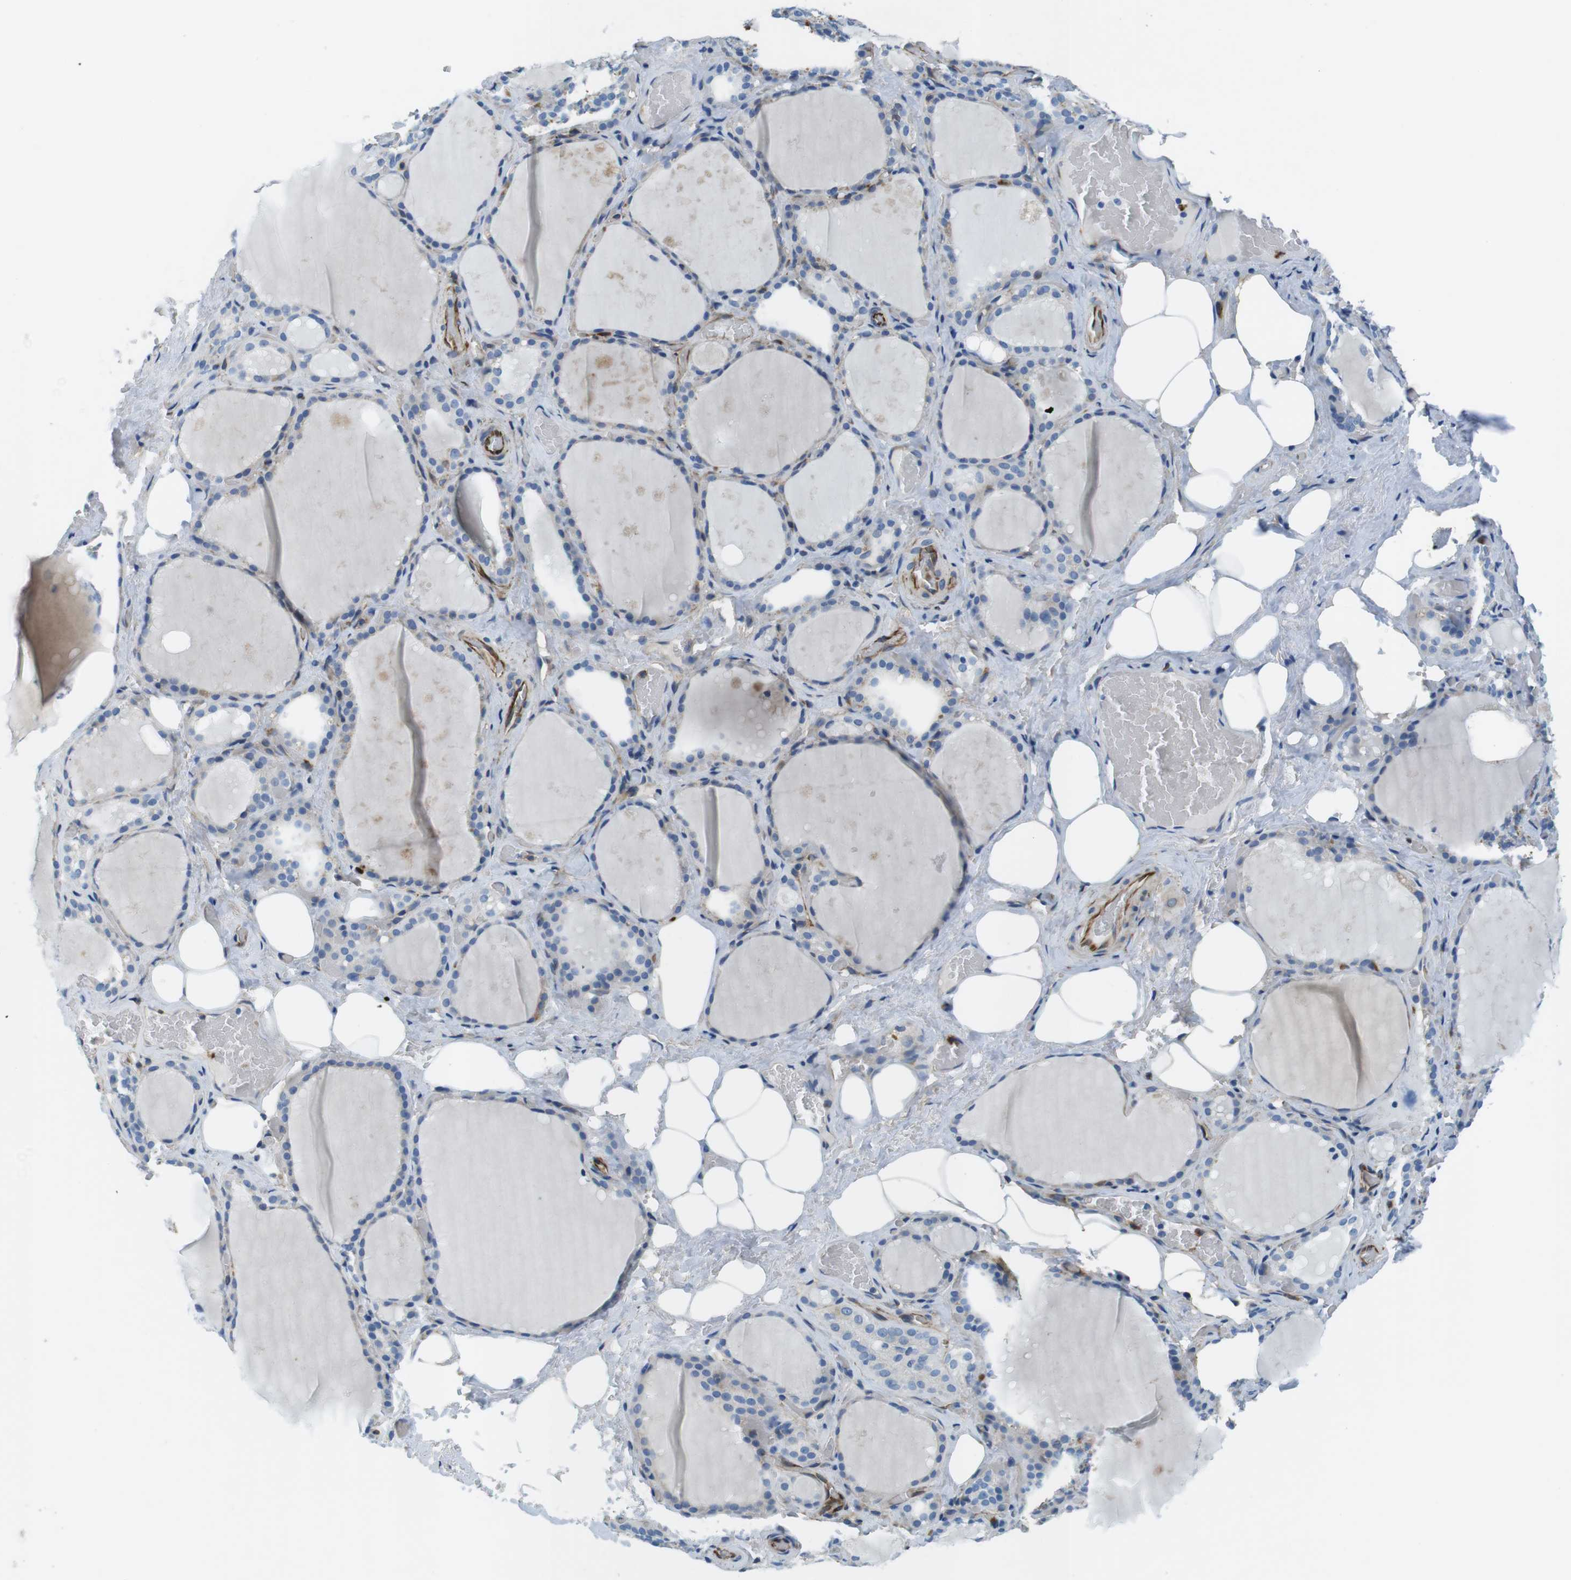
{"staining": {"intensity": "weak", "quantity": "<25%", "location": "cytoplasmic/membranous"}, "tissue": "thyroid gland", "cell_type": "Glandular cells", "image_type": "normal", "snomed": [{"axis": "morphology", "description": "Normal tissue, NOS"}, {"axis": "topography", "description": "Thyroid gland"}], "caption": "Micrograph shows no protein positivity in glandular cells of normal thyroid gland. The staining was performed using DAB (3,3'-diaminobenzidine) to visualize the protein expression in brown, while the nuclei were stained in blue with hematoxylin (Magnification: 20x).", "gene": "EMP2", "patient": {"sex": "male", "age": 61}}